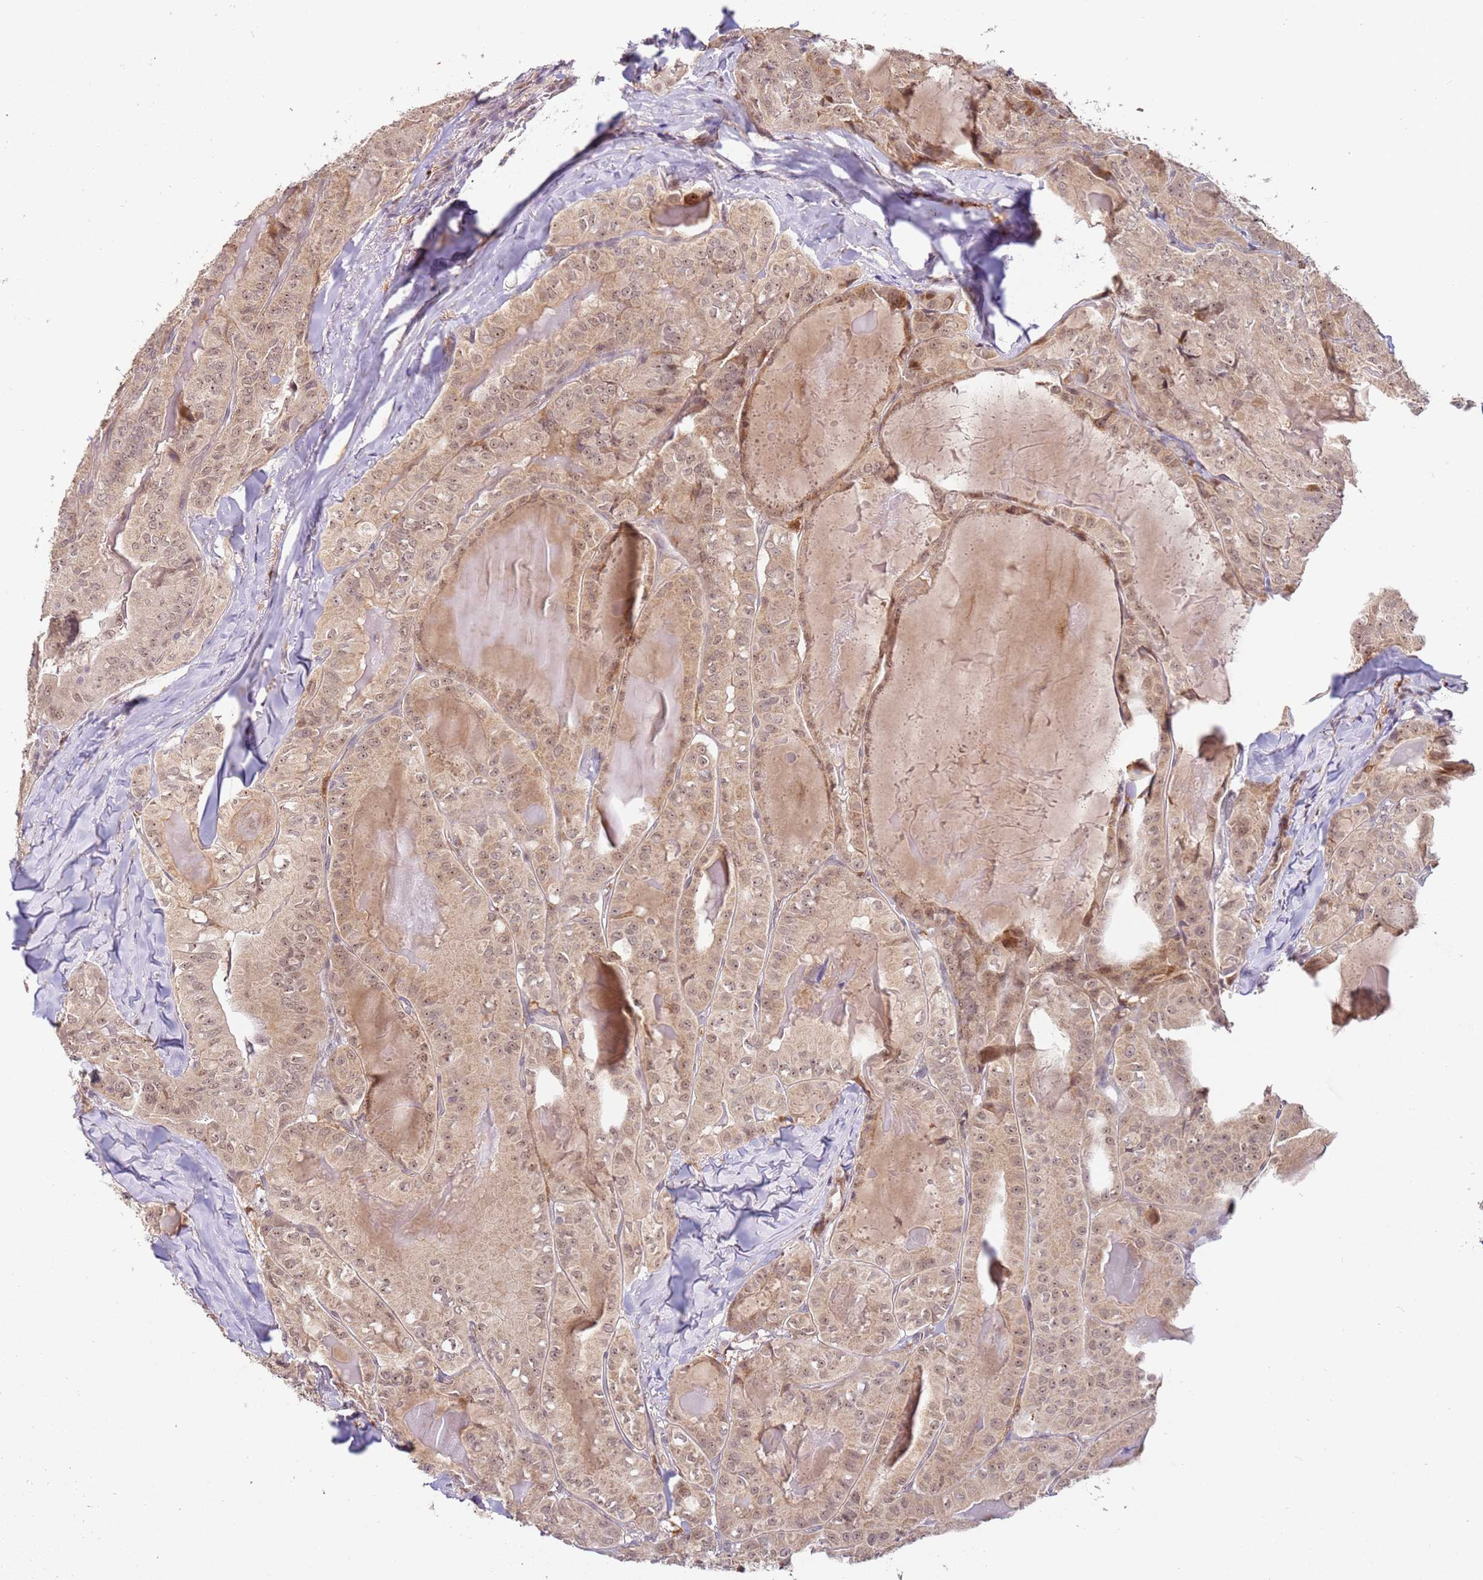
{"staining": {"intensity": "moderate", "quantity": "25%-75%", "location": "cytoplasmic/membranous,nuclear"}, "tissue": "thyroid cancer", "cell_type": "Tumor cells", "image_type": "cancer", "snomed": [{"axis": "morphology", "description": "Papillary adenocarcinoma, NOS"}, {"axis": "topography", "description": "Thyroid gland"}], "caption": "Thyroid papillary adenocarcinoma stained with IHC demonstrates moderate cytoplasmic/membranous and nuclear expression in about 25%-75% of tumor cells. The staining was performed using DAB (3,3'-diaminobenzidine) to visualize the protein expression in brown, while the nuclei were stained in blue with hematoxylin (Magnification: 20x).", "gene": "LGALSL", "patient": {"sex": "female", "age": 68}}